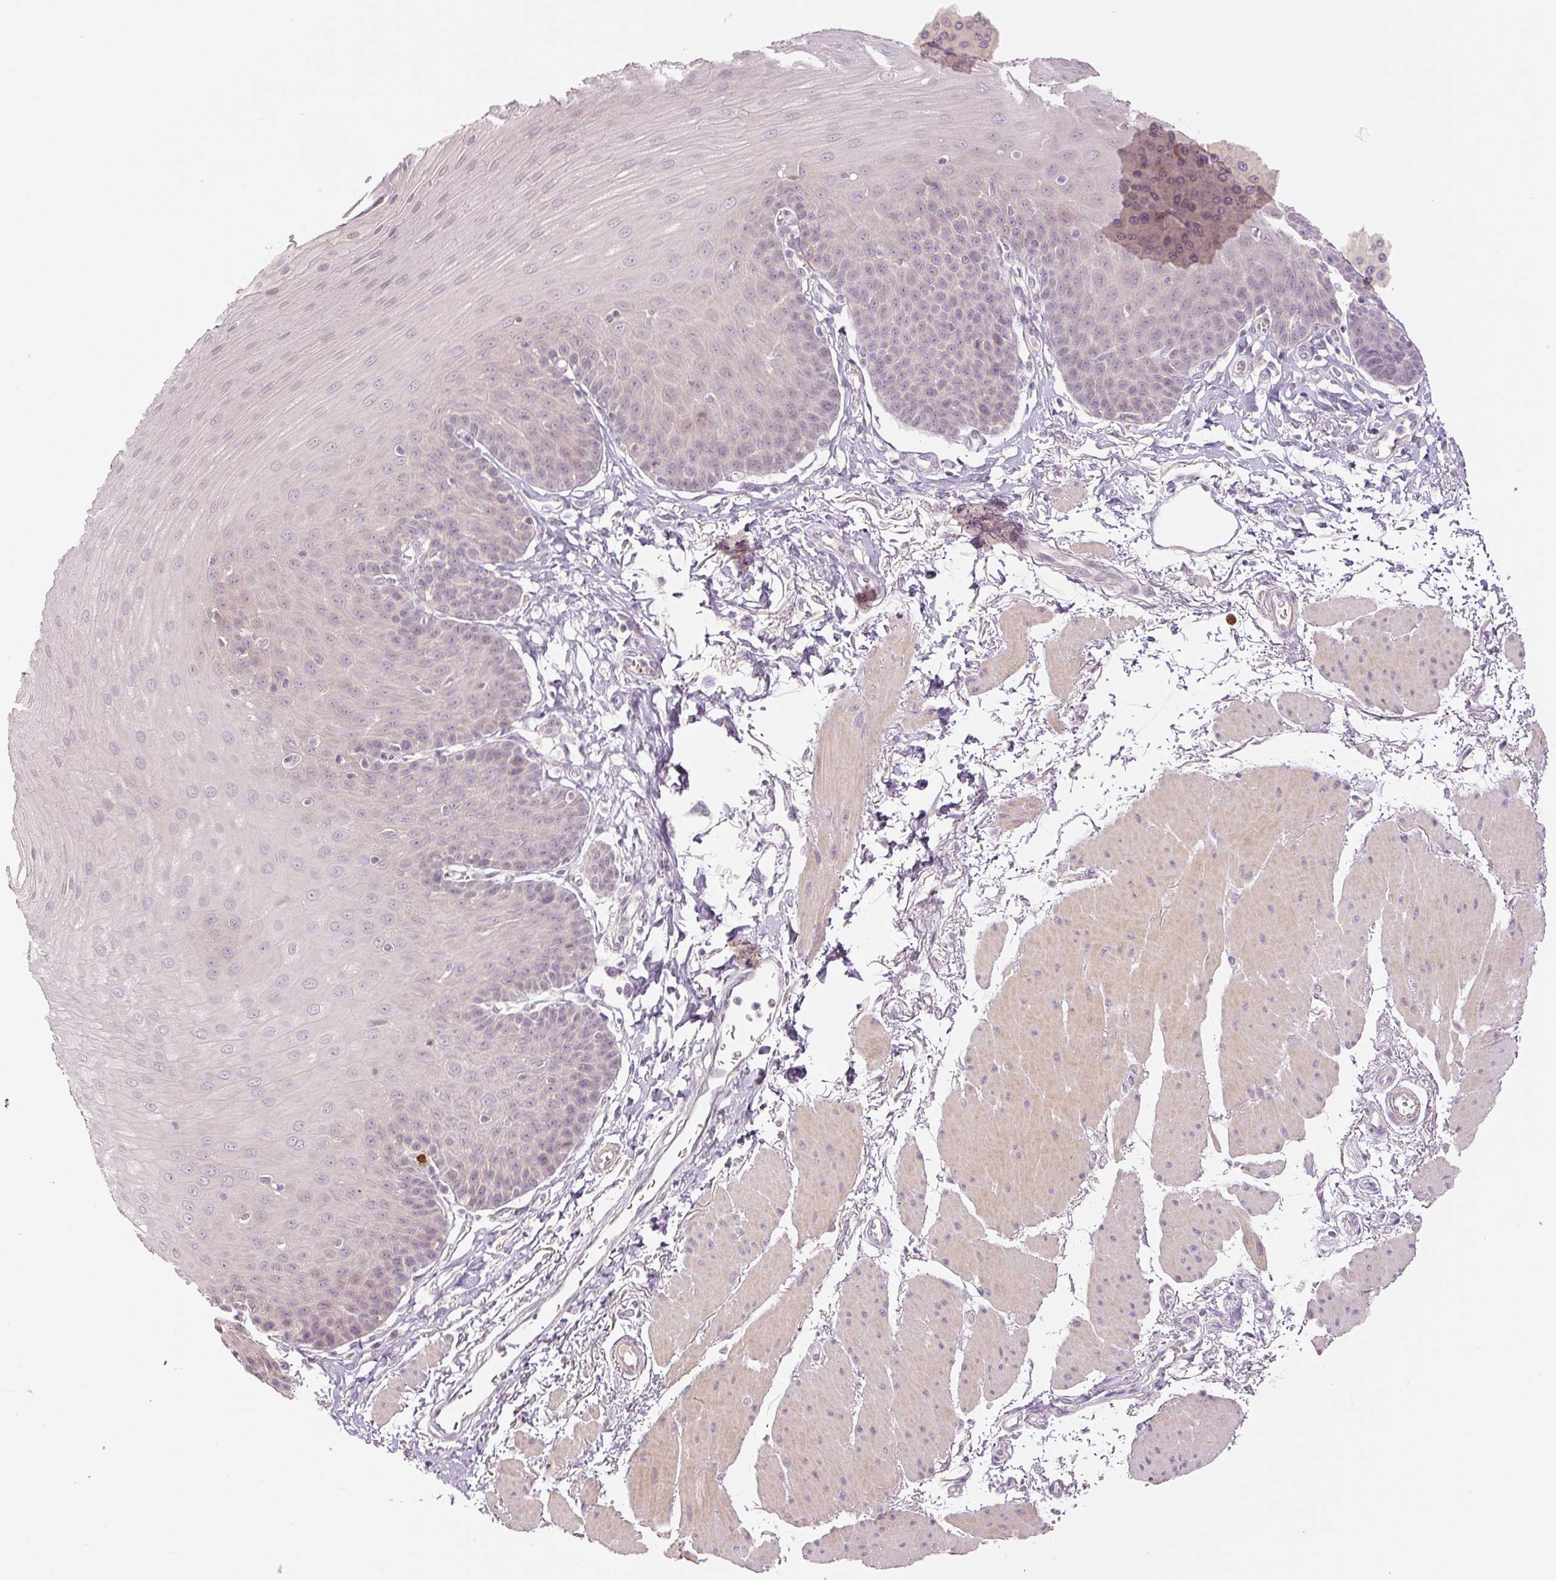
{"staining": {"intensity": "weak", "quantity": "<25%", "location": "nuclear"}, "tissue": "esophagus", "cell_type": "Squamous epithelial cells", "image_type": "normal", "snomed": [{"axis": "morphology", "description": "Normal tissue, NOS"}, {"axis": "topography", "description": "Esophagus"}], "caption": "High power microscopy histopathology image of an IHC image of unremarkable esophagus, revealing no significant staining in squamous epithelial cells.", "gene": "GZMA", "patient": {"sex": "female", "age": 81}}